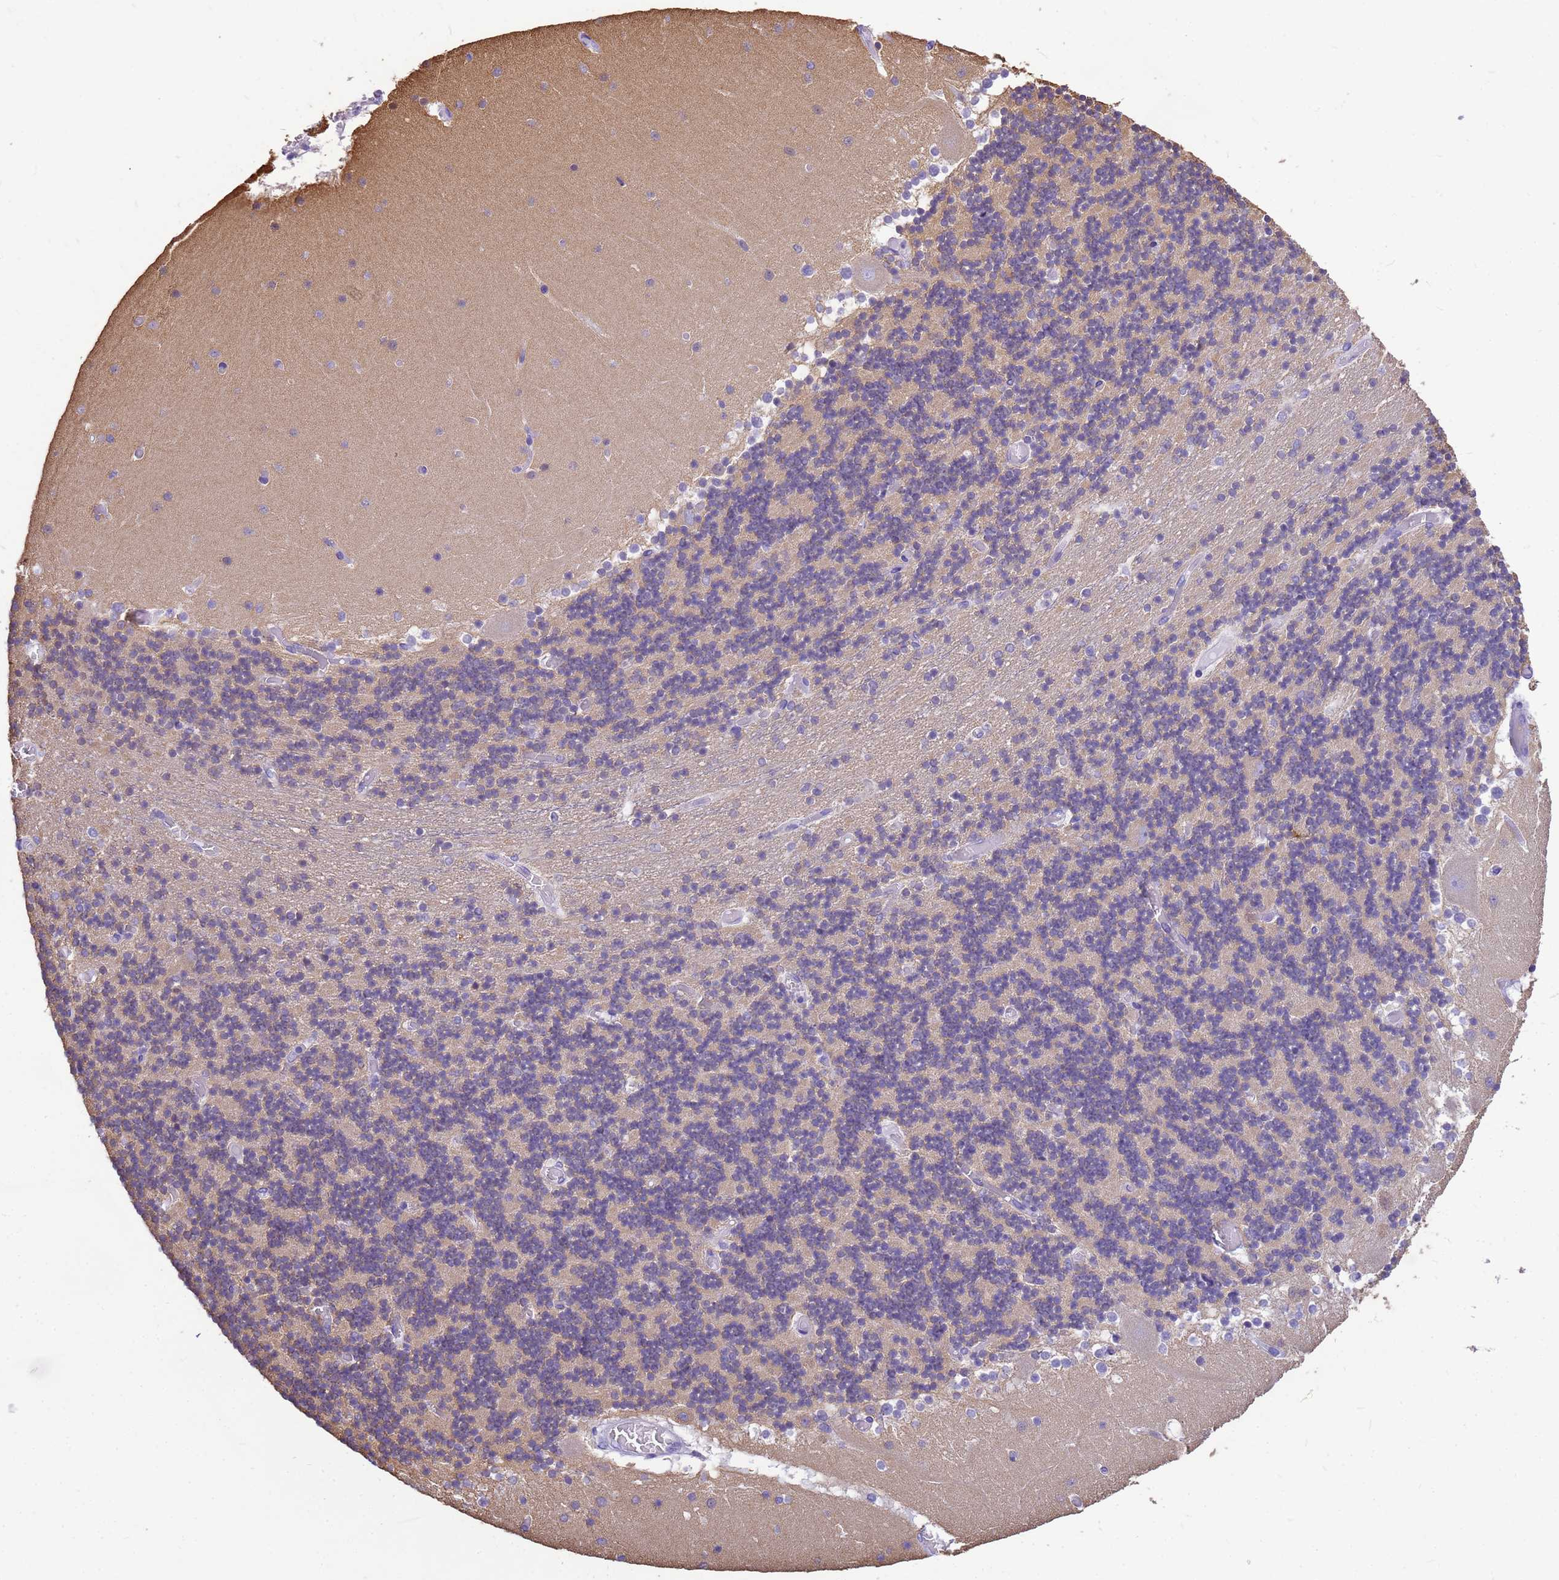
{"staining": {"intensity": "weak", "quantity": "<25%", "location": "cytoplasmic/membranous"}, "tissue": "cerebellum", "cell_type": "Cells in granular layer", "image_type": "normal", "snomed": [{"axis": "morphology", "description": "Normal tissue, NOS"}, {"axis": "topography", "description": "Cerebellum"}], "caption": "This is a photomicrograph of immunohistochemistry (IHC) staining of normal cerebellum, which shows no expression in cells in granular layer.", "gene": "ENSG00000198211", "patient": {"sex": "female", "age": 28}}